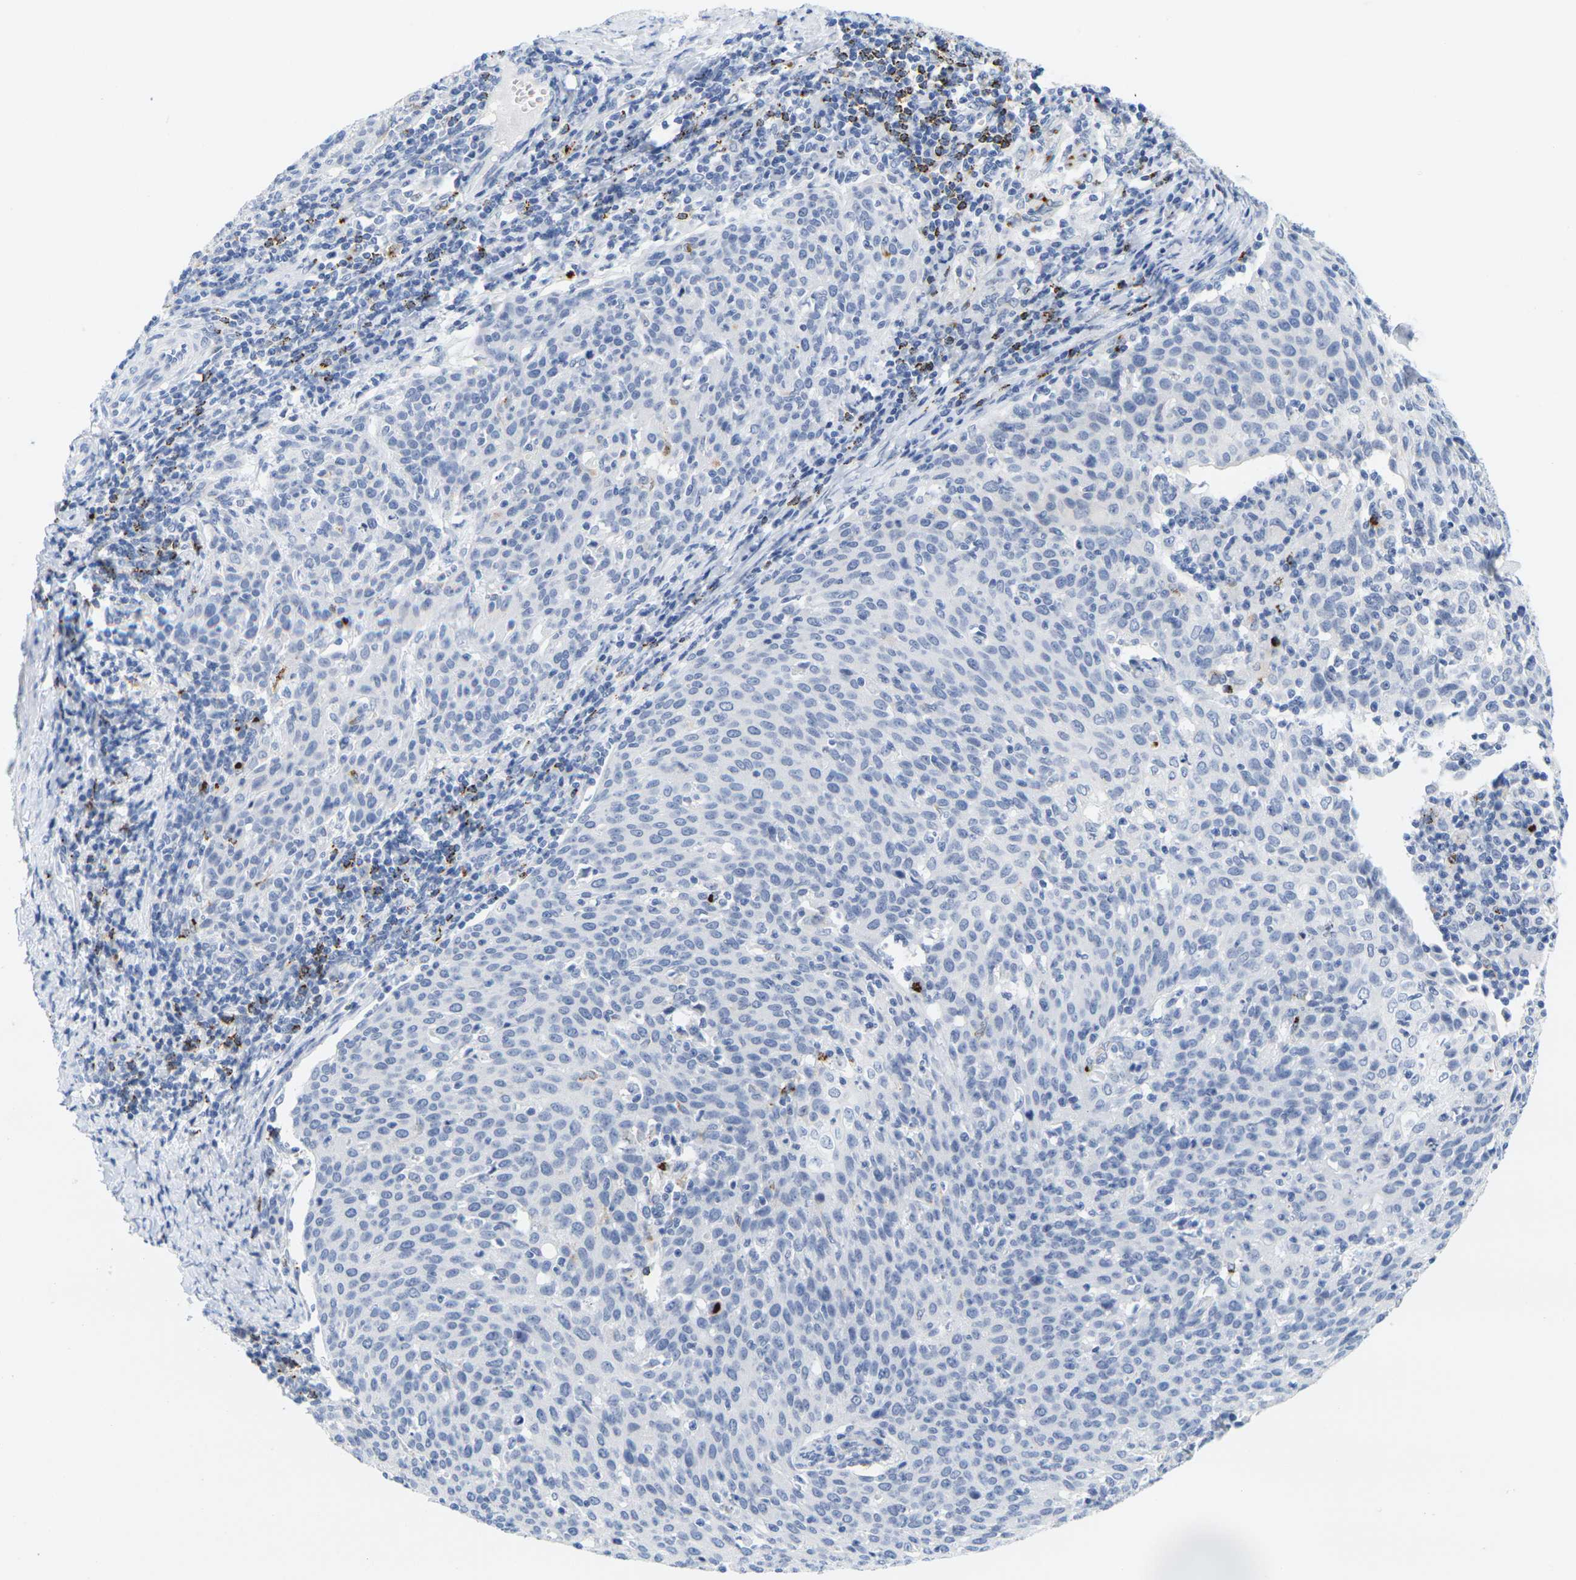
{"staining": {"intensity": "strong", "quantity": "<25%", "location": "cytoplasmic/membranous"}, "tissue": "cervical cancer", "cell_type": "Tumor cells", "image_type": "cancer", "snomed": [{"axis": "morphology", "description": "Squamous cell carcinoma, NOS"}, {"axis": "topography", "description": "Cervix"}], "caption": "A brown stain shows strong cytoplasmic/membranous expression of a protein in cervical cancer tumor cells.", "gene": "HLA-DOB", "patient": {"sex": "female", "age": 38}}